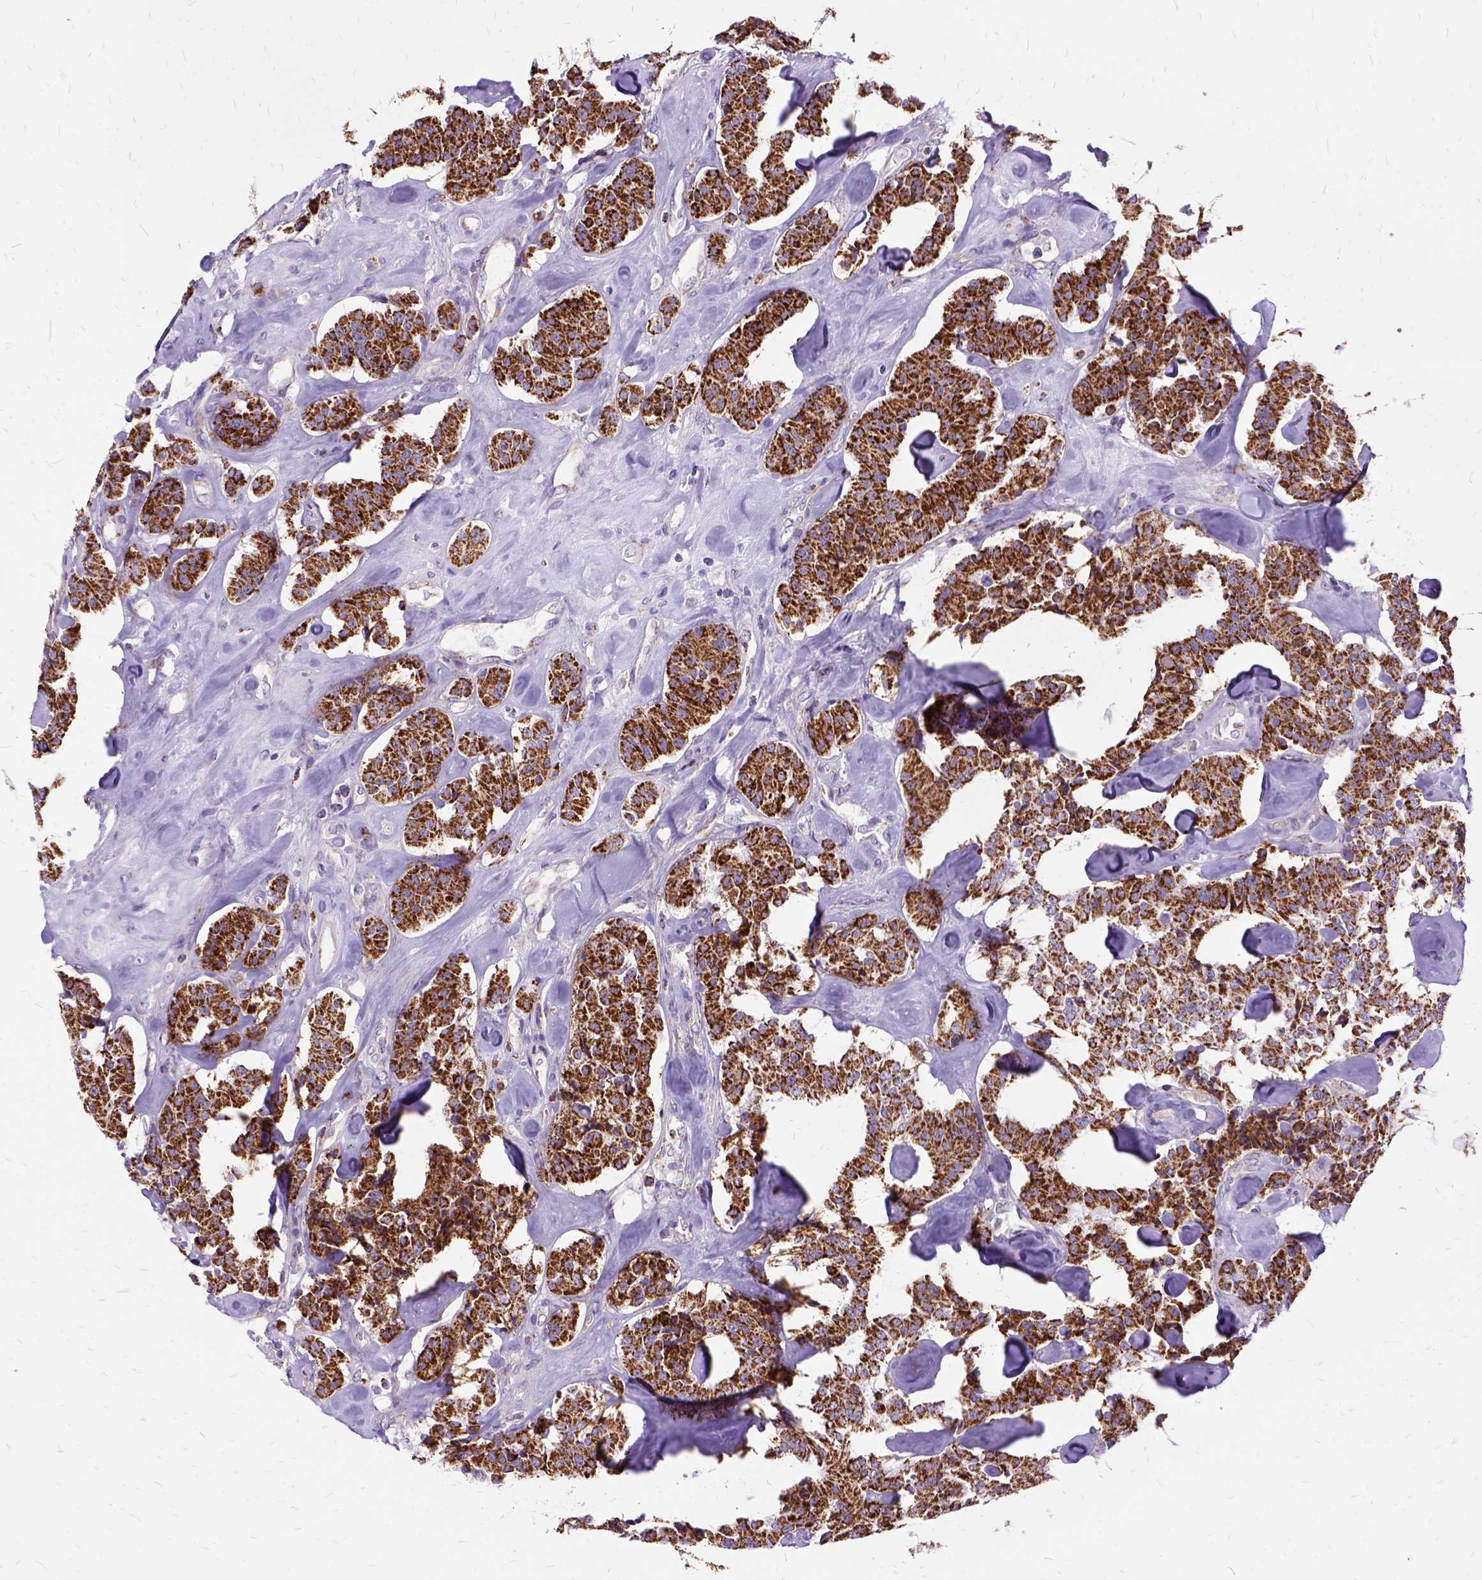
{"staining": {"intensity": "strong", "quantity": ">75%", "location": "cytoplasmic/membranous"}, "tissue": "carcinoid", "cell_type": "Tumor cells", "image_type": "cancer", "snomed": [{"axis": "morphology", "description": "Carcinoid, malignant, NOS"}, {"axis": "topography", "description": "Pancreas"}], "caption": "There is high levels of strong cytoplasmic/membranous staining in tumor cells of carcinoid, as demonstrated by immunohistochemical staining (brown color).", "gene": "OXCT1", "patient": {"sex": "male", "age": 41}}